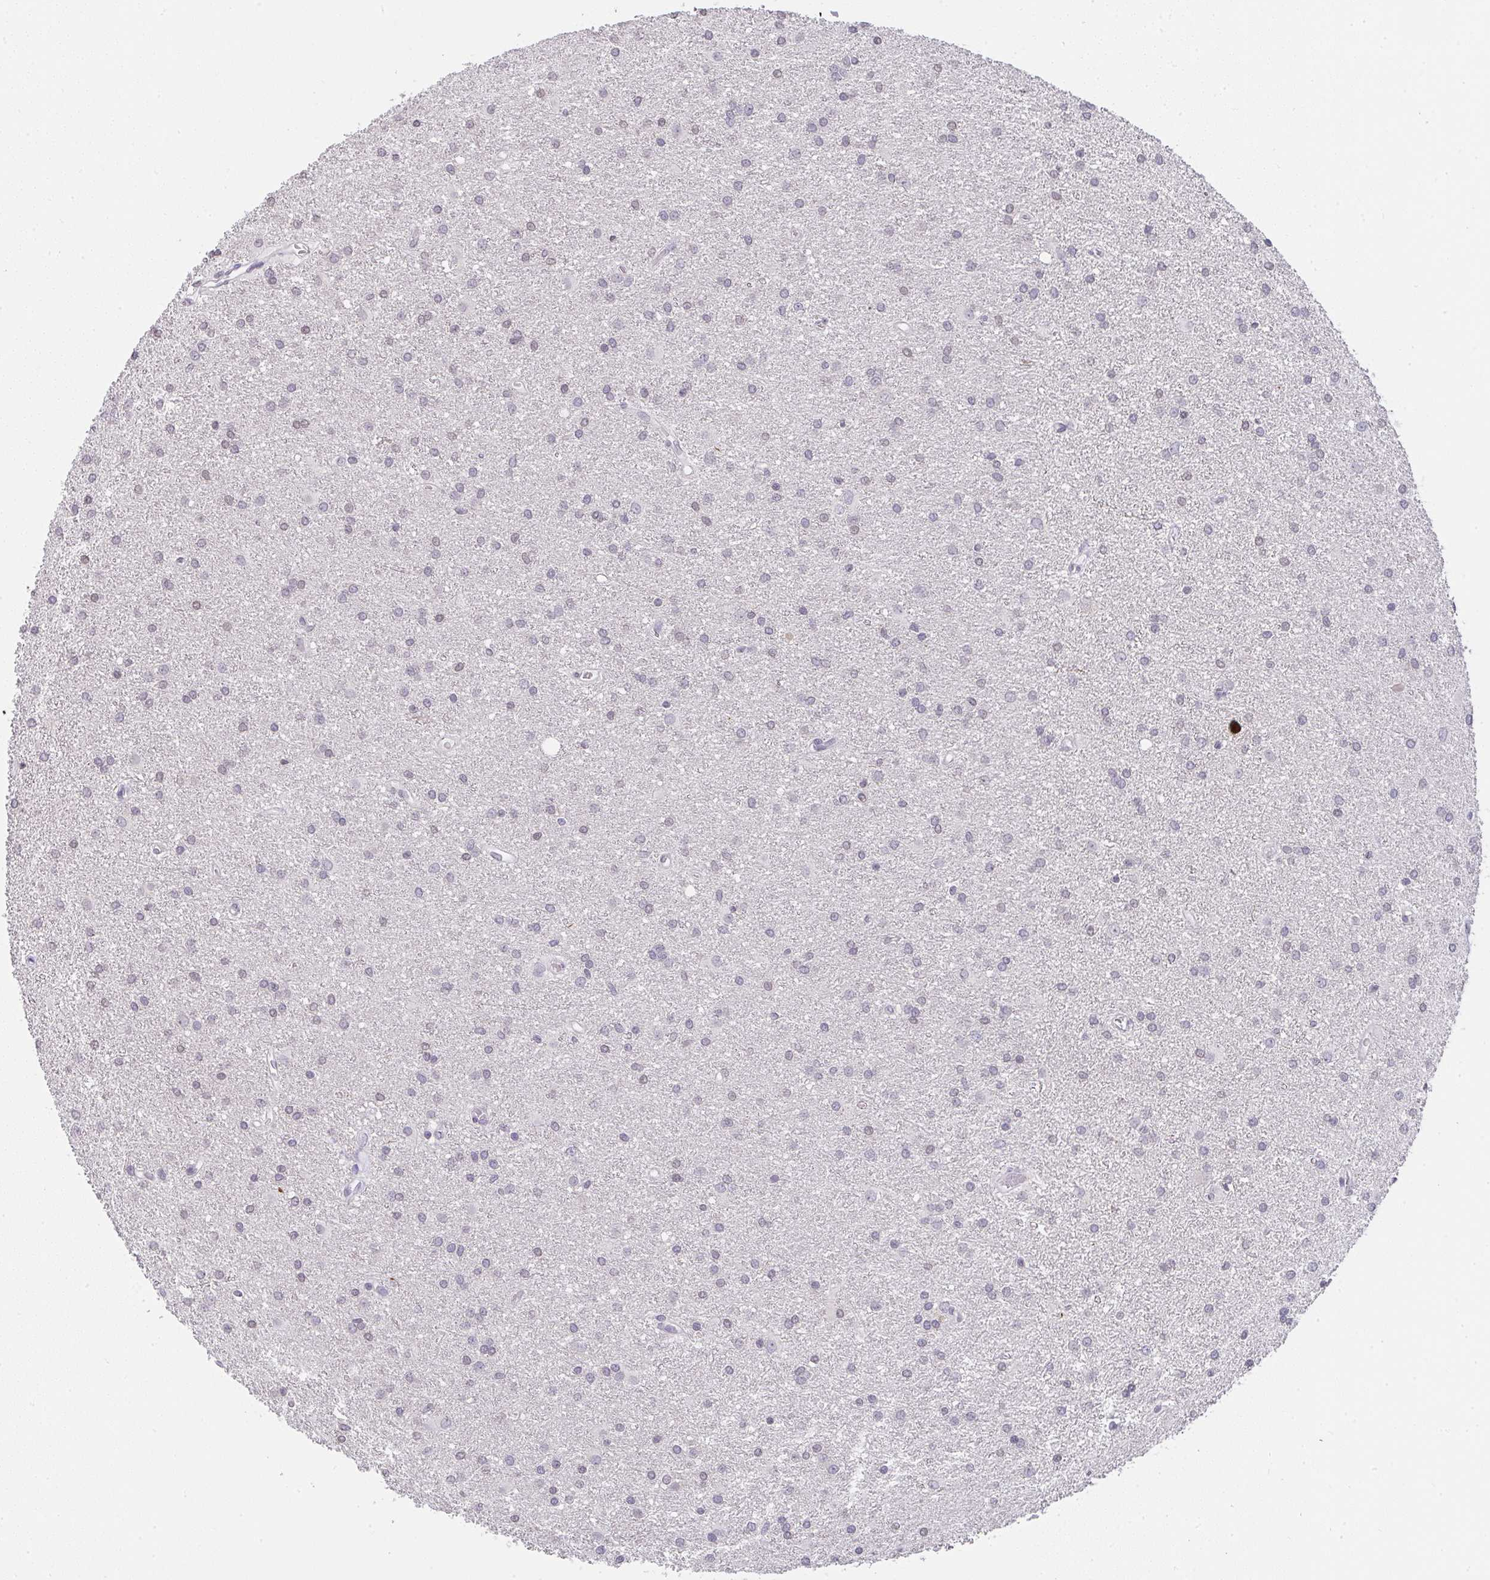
{"staining": {"intensity": "negative", "quantity": "none", "location": "none"}, "tissue": "glioma", "cell_type": "Tumor cells", "image_type": "cancer", "snomed": [{"axis": "morphology", "description": "Glioma, malignant, High grade"}, {"axis": "topography", "description": "Brain"}], "caption": "Immunohistochemistry (IHC) photomicrograph of neoplastic tissue: human malignant glioma (high-grade) stained with DAB exhibits no significant protein staining in tumor cells. (Immunohistochemistry (IHC), brightfield microscopy, high magnification).", "gene": "CACNA1S", "patient": {"sex": "female", "age": 50}}